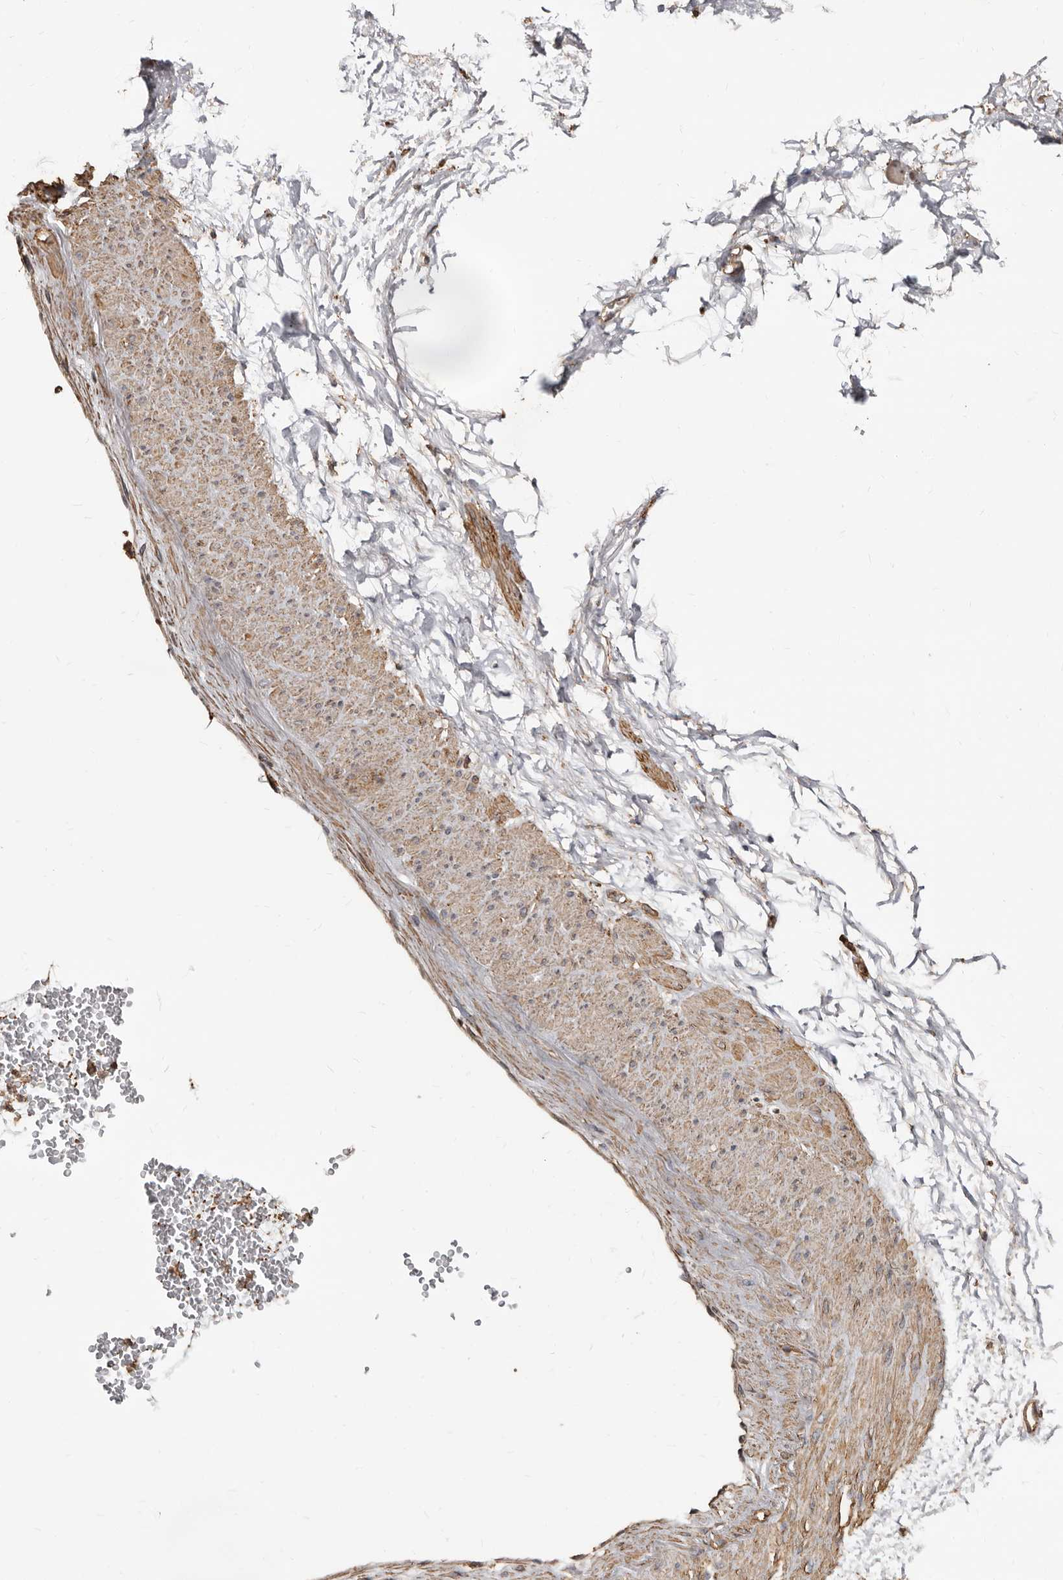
{"staining": {"intensity": "weak", "quantity": "25%-75%", "location": "cytoplasmic/membranous"}, "tissue": "soft tissue", "cell_type": "Fibroblasts", "image_type": "normal", "snomed": [{"axis": "morphology", "description": "Normal tissue, NOS"}, {"axis": "morphology", "description": "Adenocarcinoma, NOS"}, {"axis": "topography", "description": "Pancreas"}, {"axis": "topography", "description": "Peripheral nerve tissue"}], "caption": "The immunohistochemical stain highlights weak cytoplasmic/membranous positivity in fibroblasts of normal soft tissue.", "gene": "GSK3A", "patient": {"sex": "male", "age": 59}}